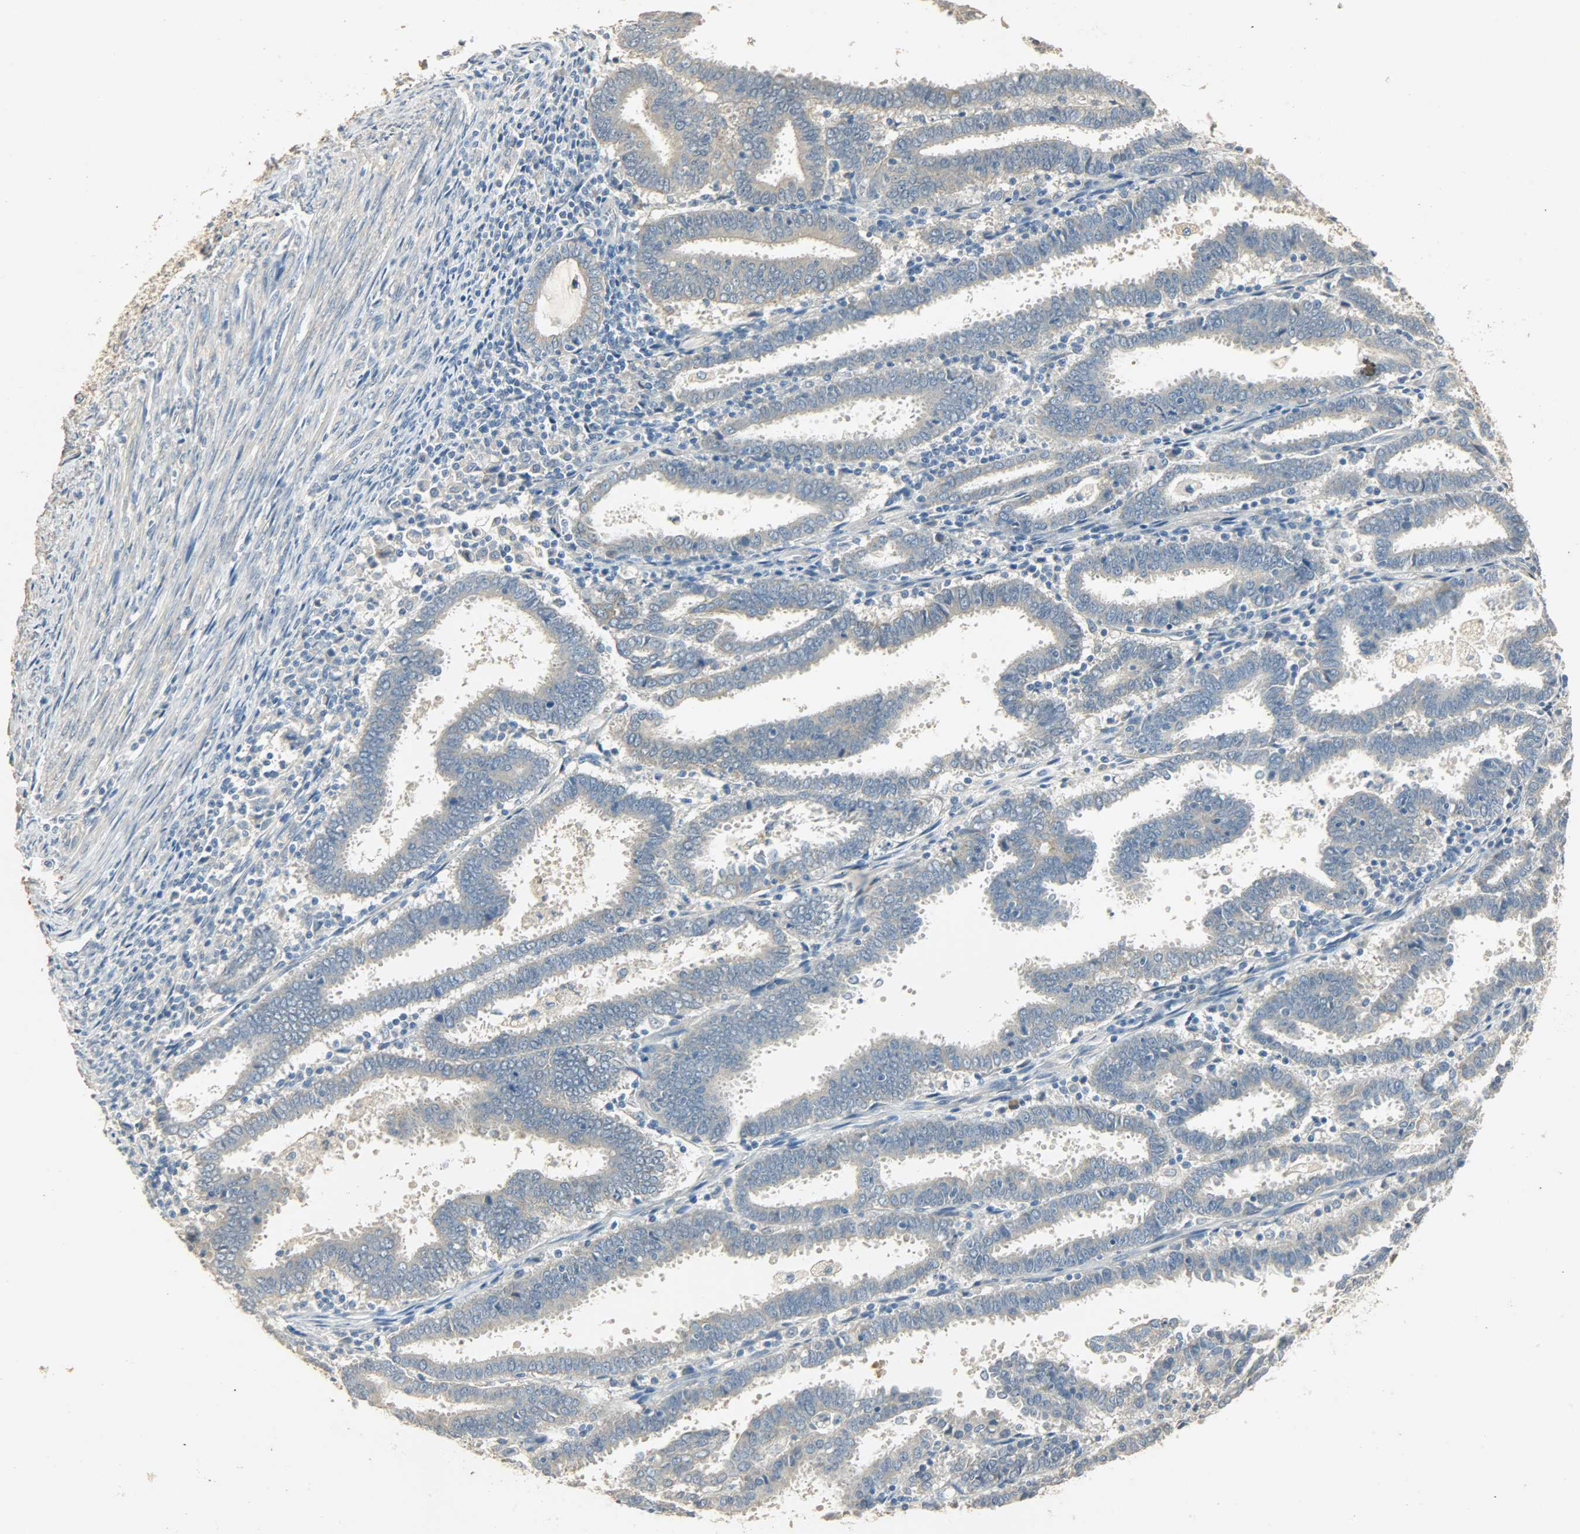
{"staining": {"intensity": "weak", "quantity": "25%-75%", "location": "cytoplasmic/membranous"}, "tissue": "endometrial cancer", "cell_type": "Tumor cells", "image_type": "cancer", "snomed": [{"axis": "morphology", "description": "Adenocarcinoma, NOS"}, {"axis": "topography", "description": "Uterus"}], "caption": "A high-resolution micrograph shows immunohistochemistry staining of endometrial cancer (adenocarcinoma), which displays weak cytoplasmic/membranous staining in approximately 25%-75% of tumor cells.", "gene": "USP13", "patient": {"sex": "female", "age": 83}}